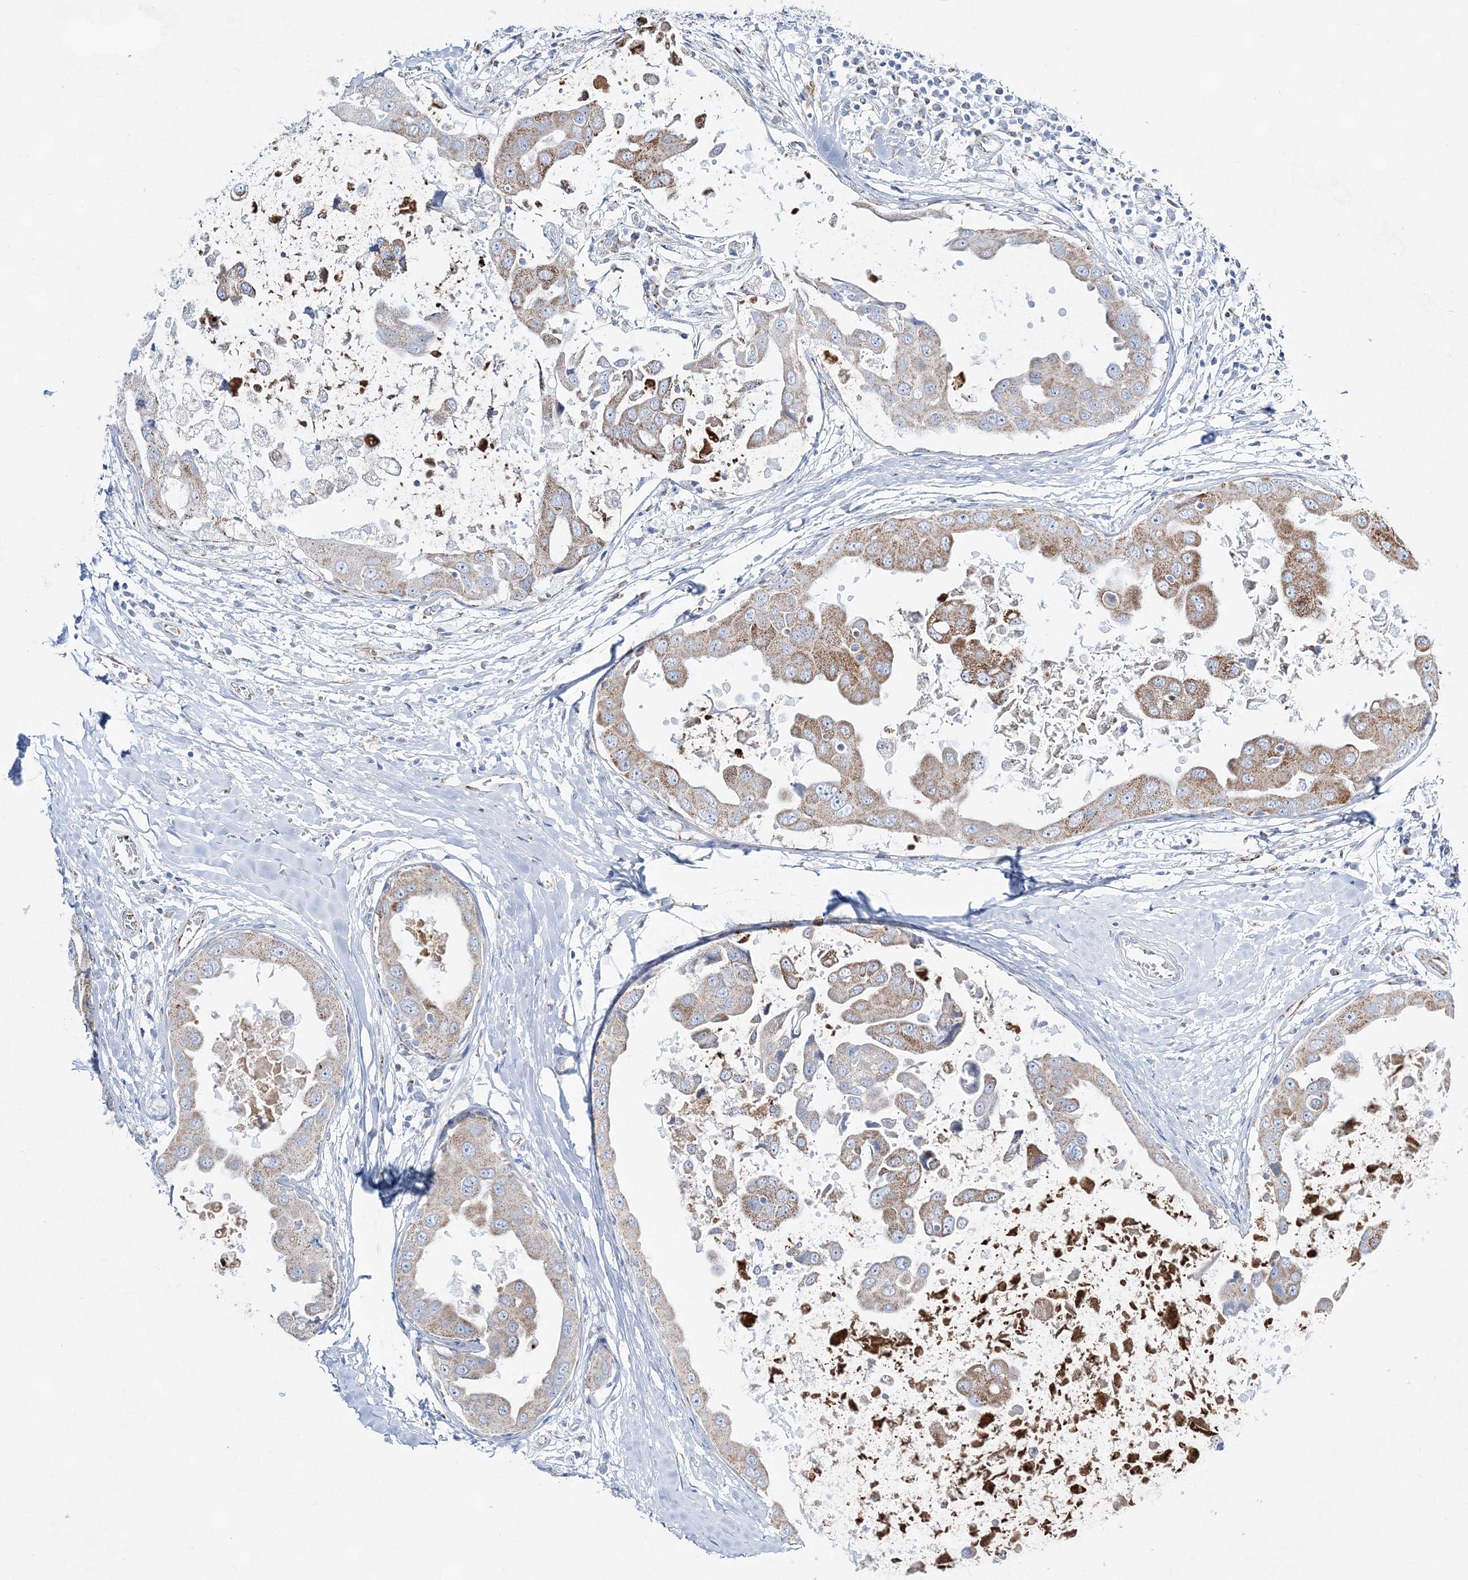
{"staining": {"intensity": "moderate", "quantity": ">75%", "location": "cytoplasmic/membranous"}, "tissue": "breast cancer", "cell_type": "Tumor cells", "image_type": "cancer", "snomed": [{"axis": "morphology", "description": "Duct carcinoma"}, {"axis": "topography", "description": "Breast"}], "caption": "Breast cancer (infiltrating ductal carcinoma) stained for a protein demonstrates moderate cytoplasmic/membranous positivity in tumor cells. (DAB (3,3'-diaminobenzidine) IHC with brightfield microscopy, high magnification).", "gene": "HIBCH", "patient": {"sex": "female", "age": 27}}